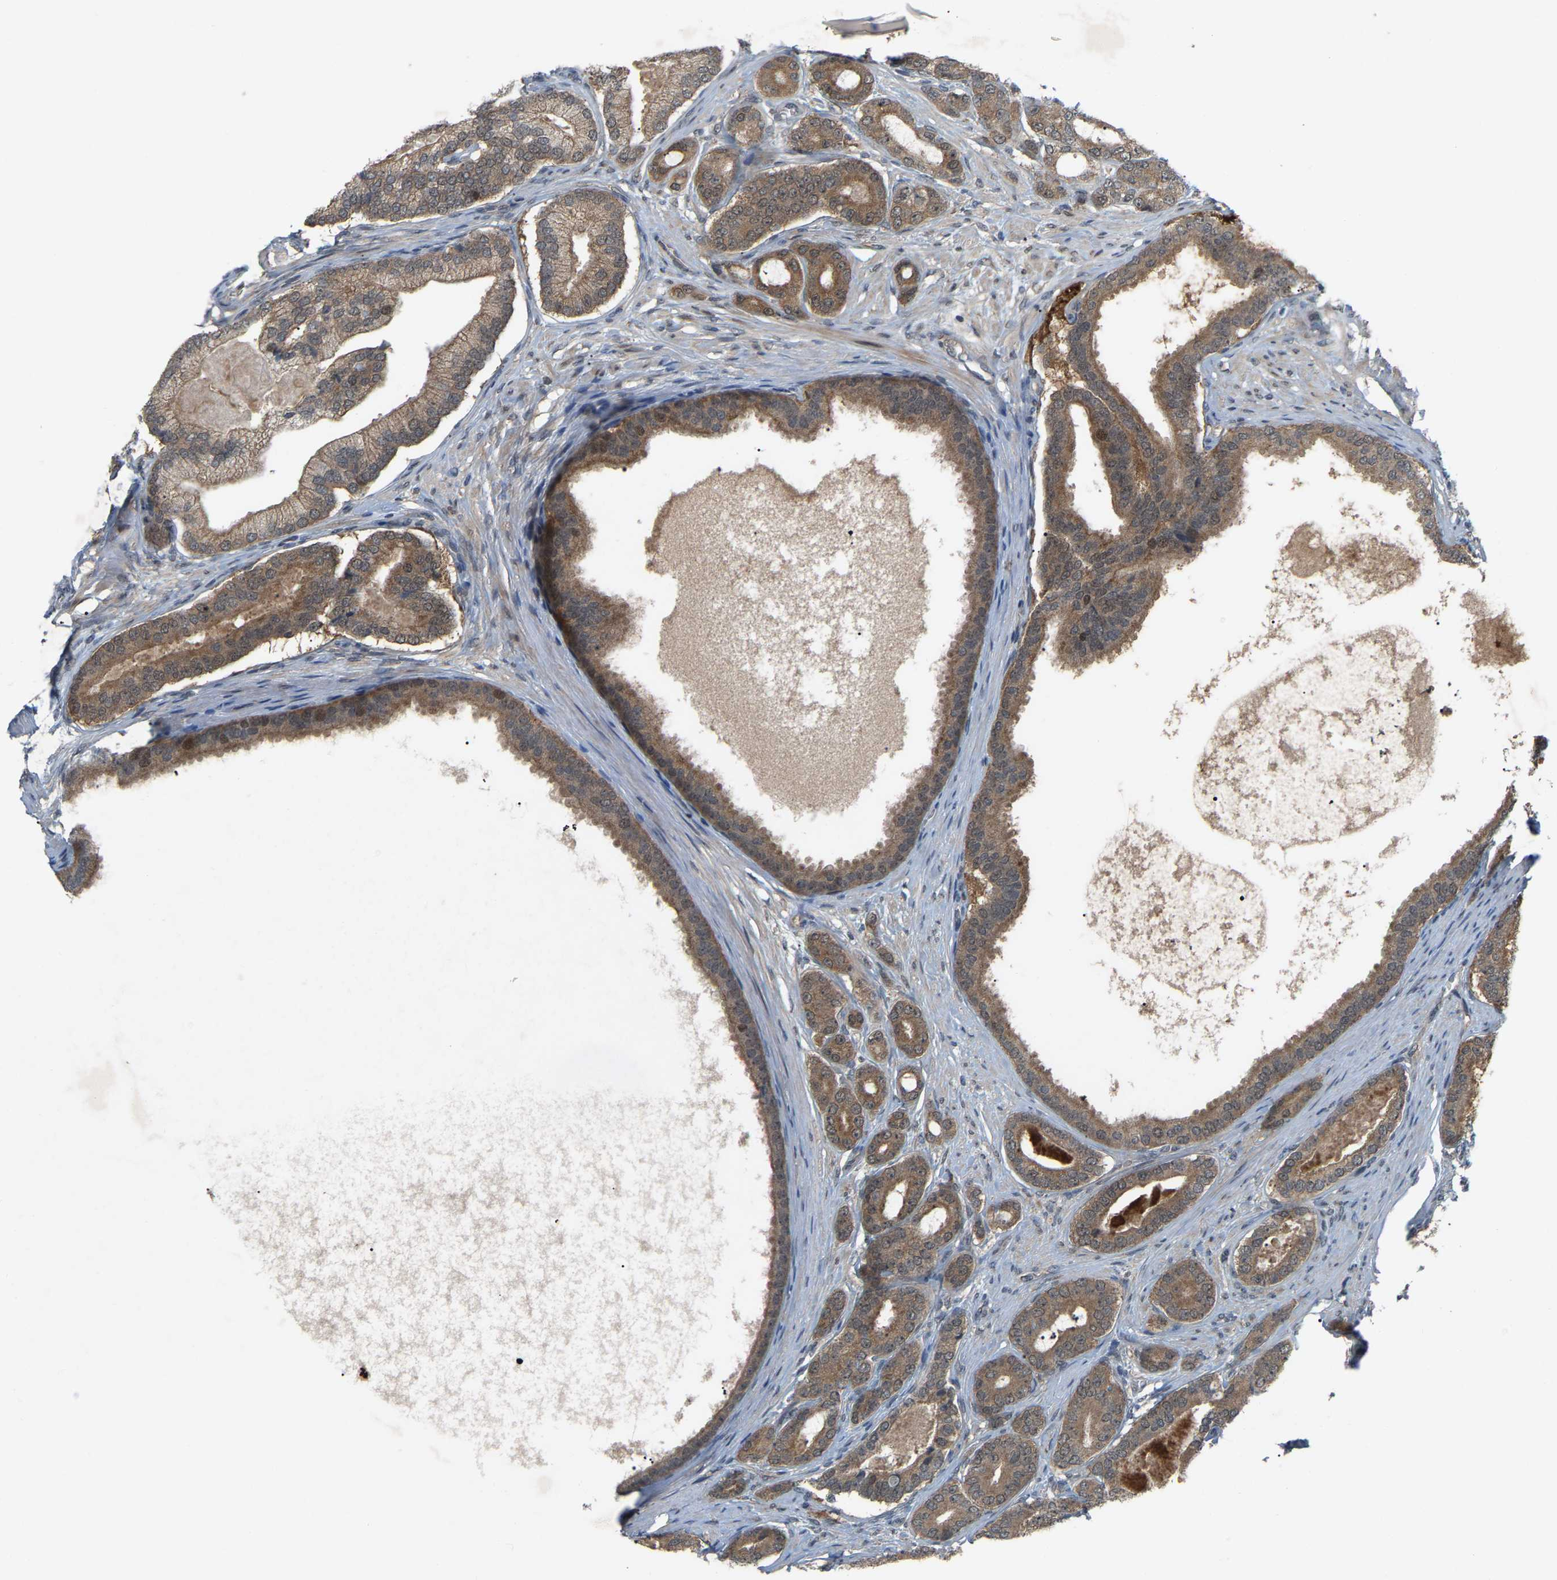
{"staining": {"intensity": "moderate", "quantity": ">75%", "location": "cytoplasmic/membranous"}, "tissue": "prostate cancer", "cell_type": "Tumor cells", "image_type": "cancer", "snomed": [{"axis": "morphology", "description": "Adenocarcinoma, High grade"}, {"axis": "topography", "description": "Prostate"}], "caption": "IHC of human high-grade adenocarcinoma (prostate) exhibits medium levels of moderate cytoplasmic/membranous expression in approximately >75% of tumor cells.", "gene": "CROT", "patient": {"sex": "male", "age": 60}}